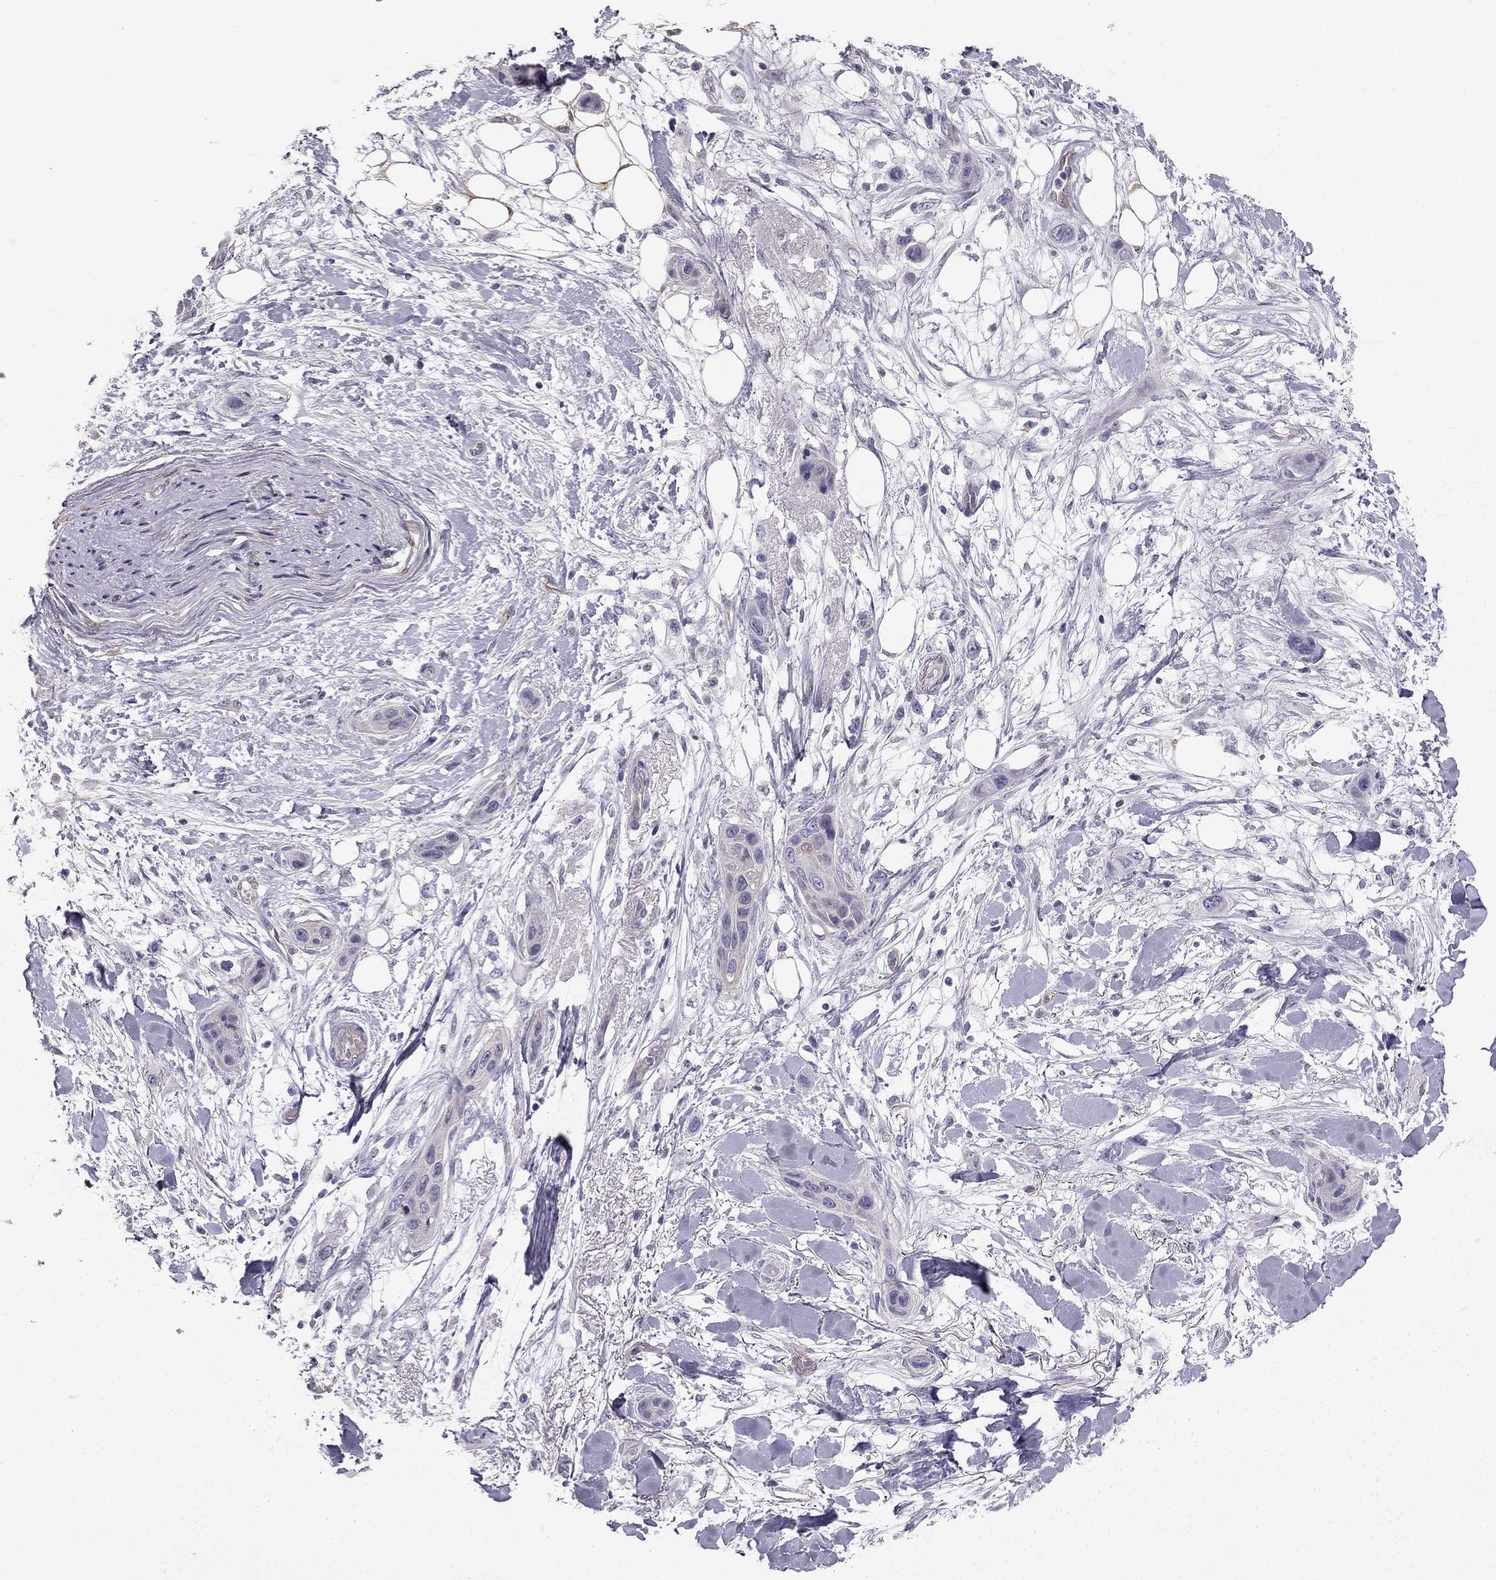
{"staining": {"intensity": "negative", "quantity": "none", "location": "none"}, "tissue": "skin cancer", "cell_type": "Tumor cells", "image_type": "cancer", "snomed": [{"axis": "morphology", "description": "Squamous cell carcinoma, NOS"}, {"axis": "topography", "description": "Skin"}], "caption": "This is an immunohistochemistry histopathology image of skin cancer (squamous cell carcinoma). There is no positivity in tumor cells.", "gene": "NQO1", "patient": {"sex": "male", "age": 79}}